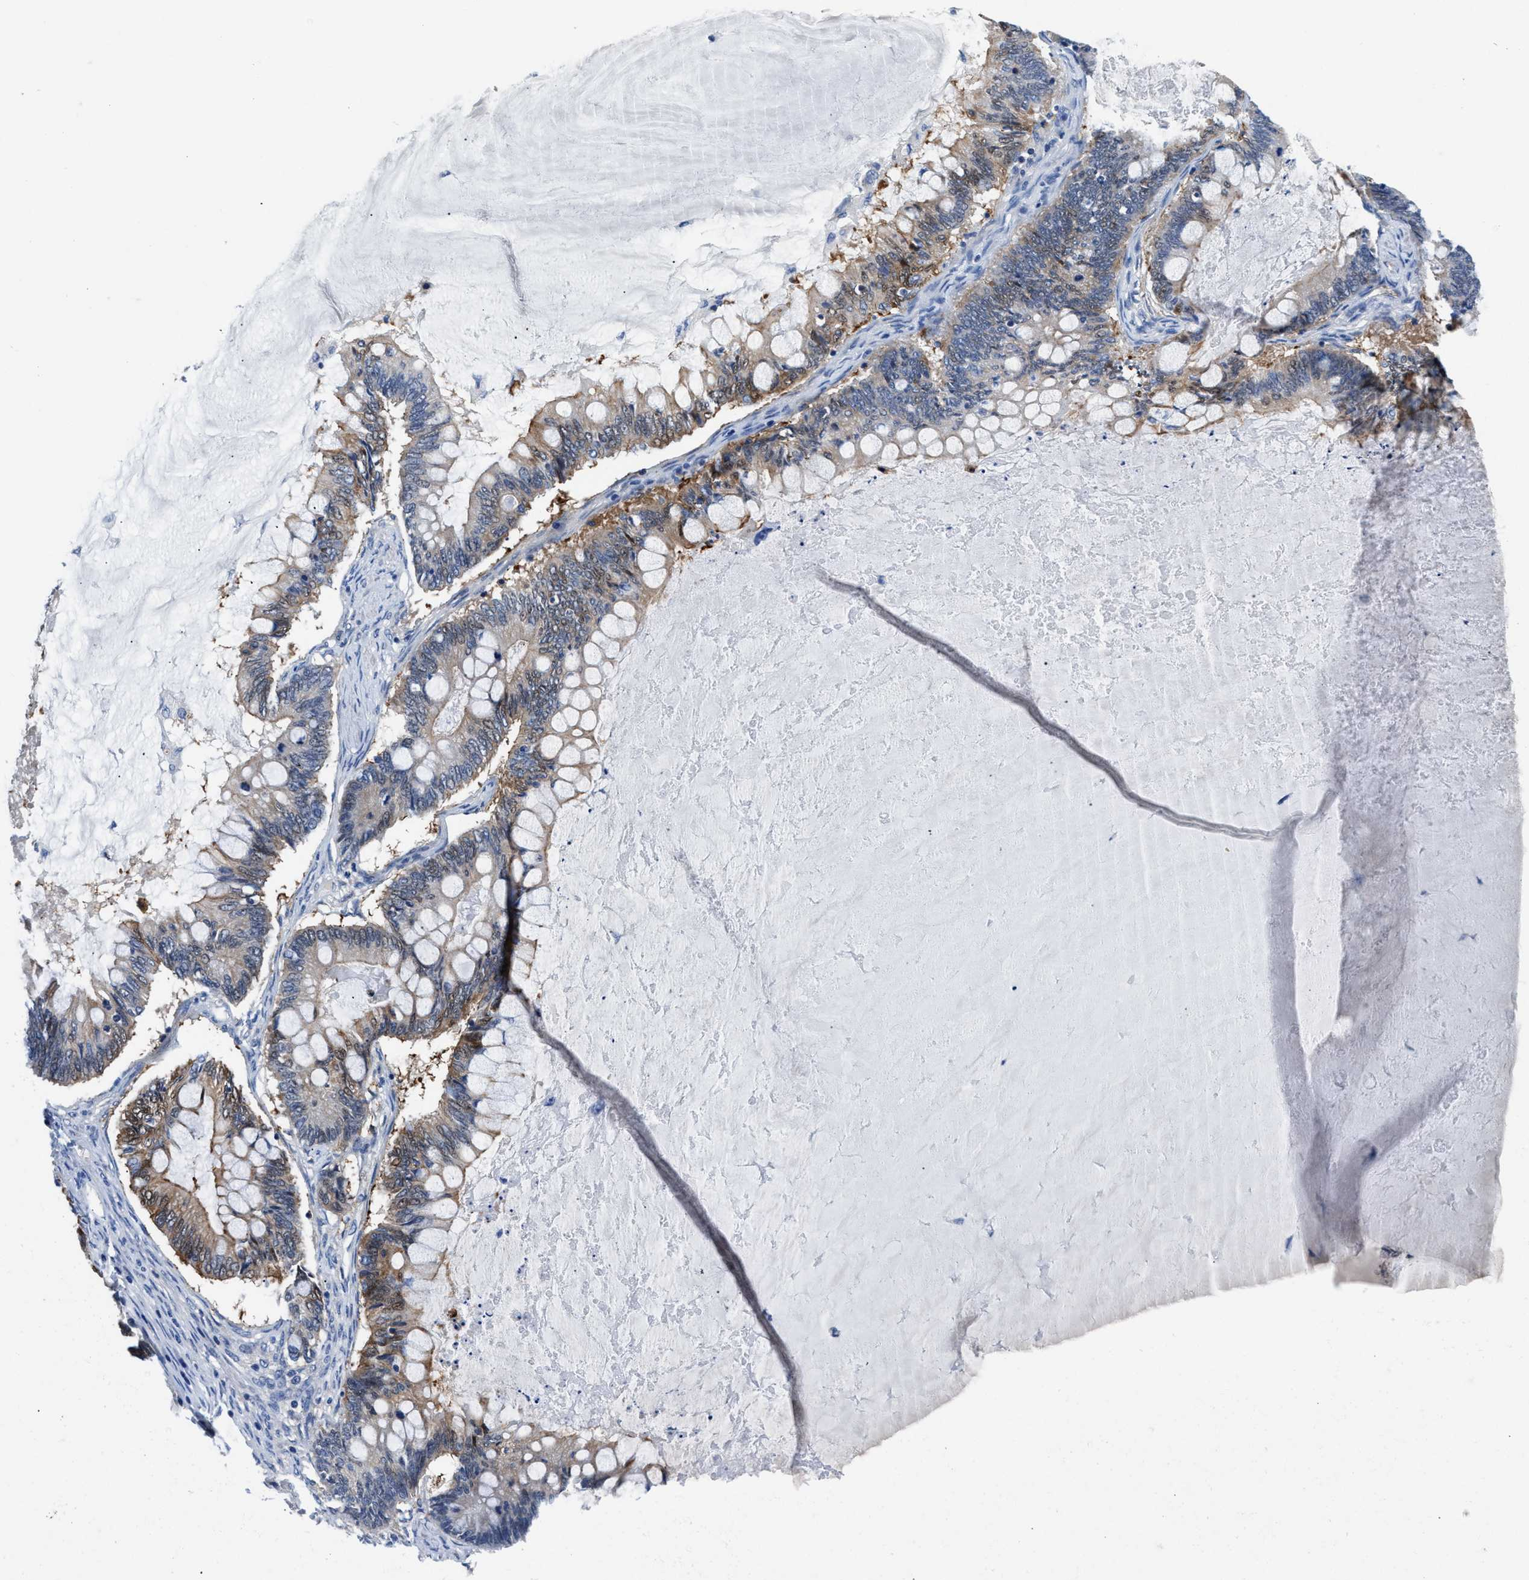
{"staining": {"intensity": "moderate", "quantity": "25%-75%", "location": "cytoplasmic/membranous,nuclear"}, "tissue": "ovarian cancer", "cell_type": "Tumor cells", "image_type": "cancer", "snomed": [{"axis": "morphology", "description": "Cystadenocarcinoma, mucinous, NOS"}, {"axis": "topography", "description": "Ovary"}], "caption": "Ovarian cancer (mucinous cystadenocarcinoma) stained with DAB IHC reveals medium levels of moderate cytoplasmic/membranous and nuclear staining in approximately 25%-75% of tumor cells.", "gene": "PARG", "patient": {"sex": "female", "age": 61}}